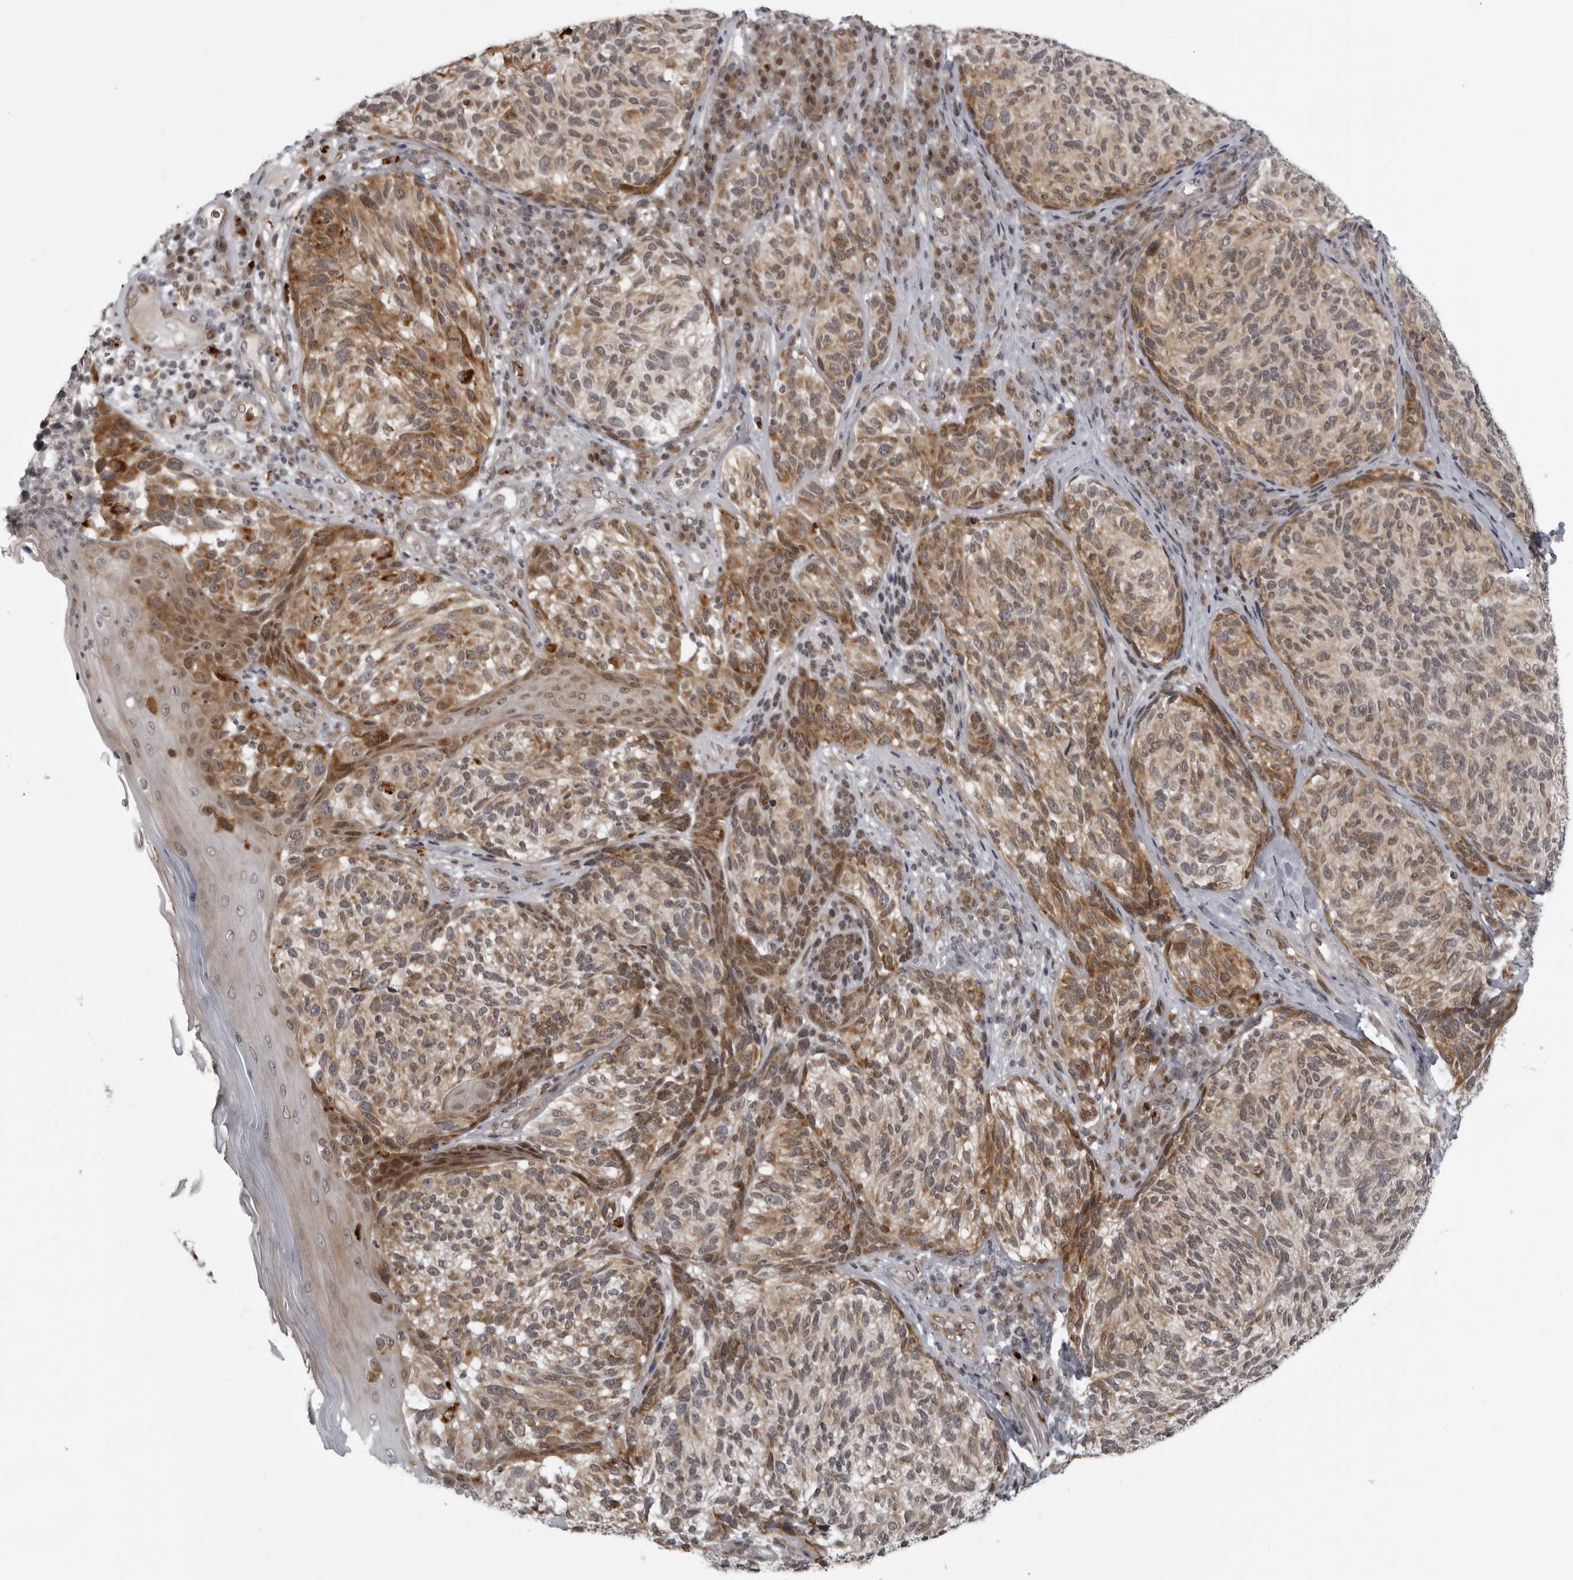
{"staining": {"intensity": "moderate", "quantity": ">75%", "location": "cytoplasmic/membranous"}, "tissue": "melanoma", "cell_type": "Tumor cells", "image_type": "cancer", "snomed": [{"axis": "morphology", "description": "Malignant melanoma, NOS"}, {"axis": "topography", "description": "Skin"}], "caption": "Human malignant melanoma stained with a brown dye reveals moderate cytoplasmic/membranous positive positivity in about >75% of tumor cells.", "gene": "THOP1", "patient": {"sex": "female", "age": 73}}